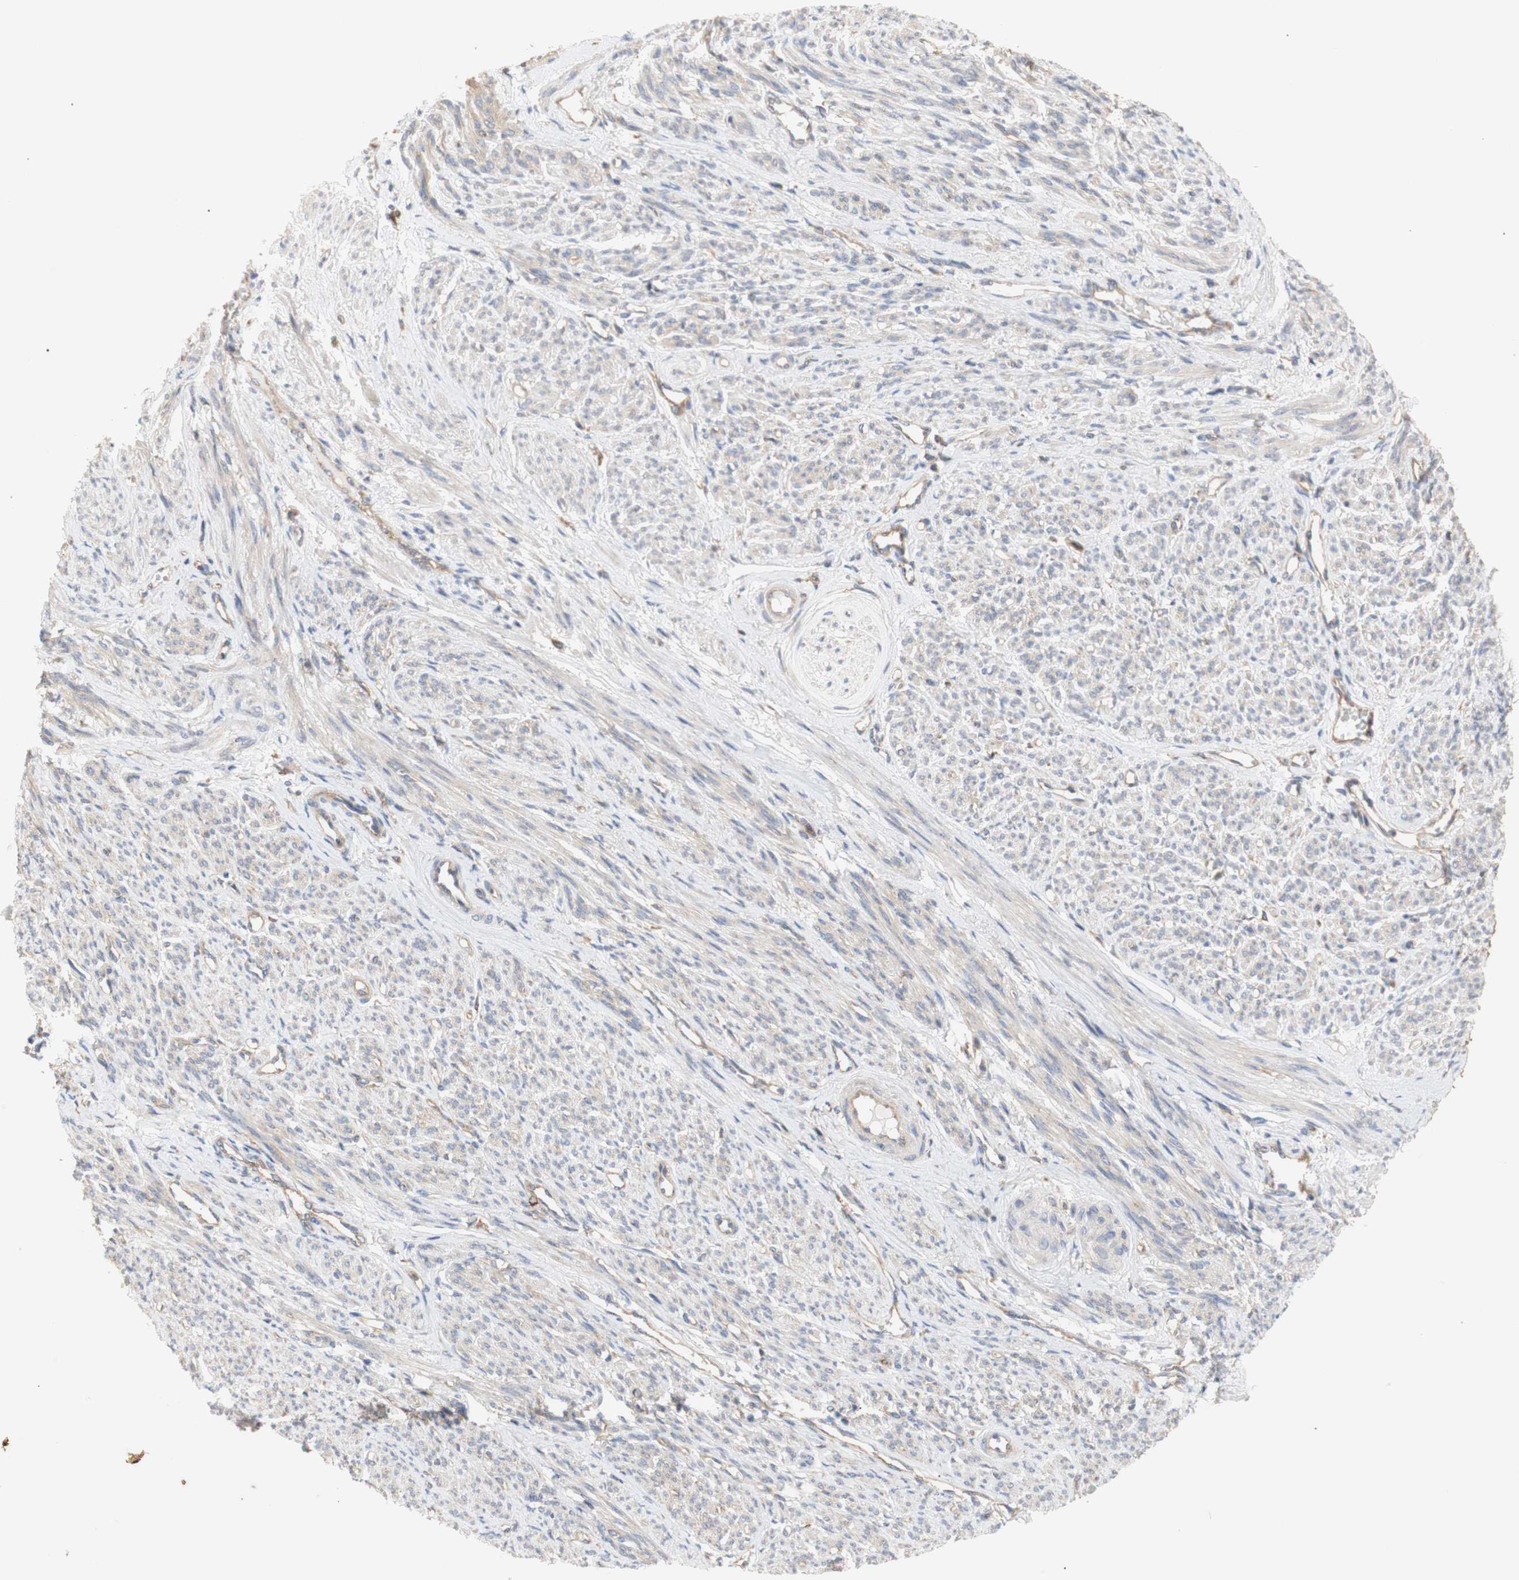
{"staining": {"intensity": "weak", "quantity": ">75%", "location": "cytoplasmic/membranous"}, "tissue": "smooth muscle", "cell_type": "Smooth muscle cells", "image_type": "normal", "snomed": [{"axis": "morphology", "description": "Normal tissue, NOS"}, {"axis": "topography", "description": "Smooth muscle"}], "caption": "The histopathology image exhibits immunohistochemical staining of unremarkable smooth muscle. There is weak cytoplasmic/membranous positivity is present in approximately >75% of smooth muscle cells.", "gene": "IKBKG", "patient": {"sex": "female", "age": 65}}